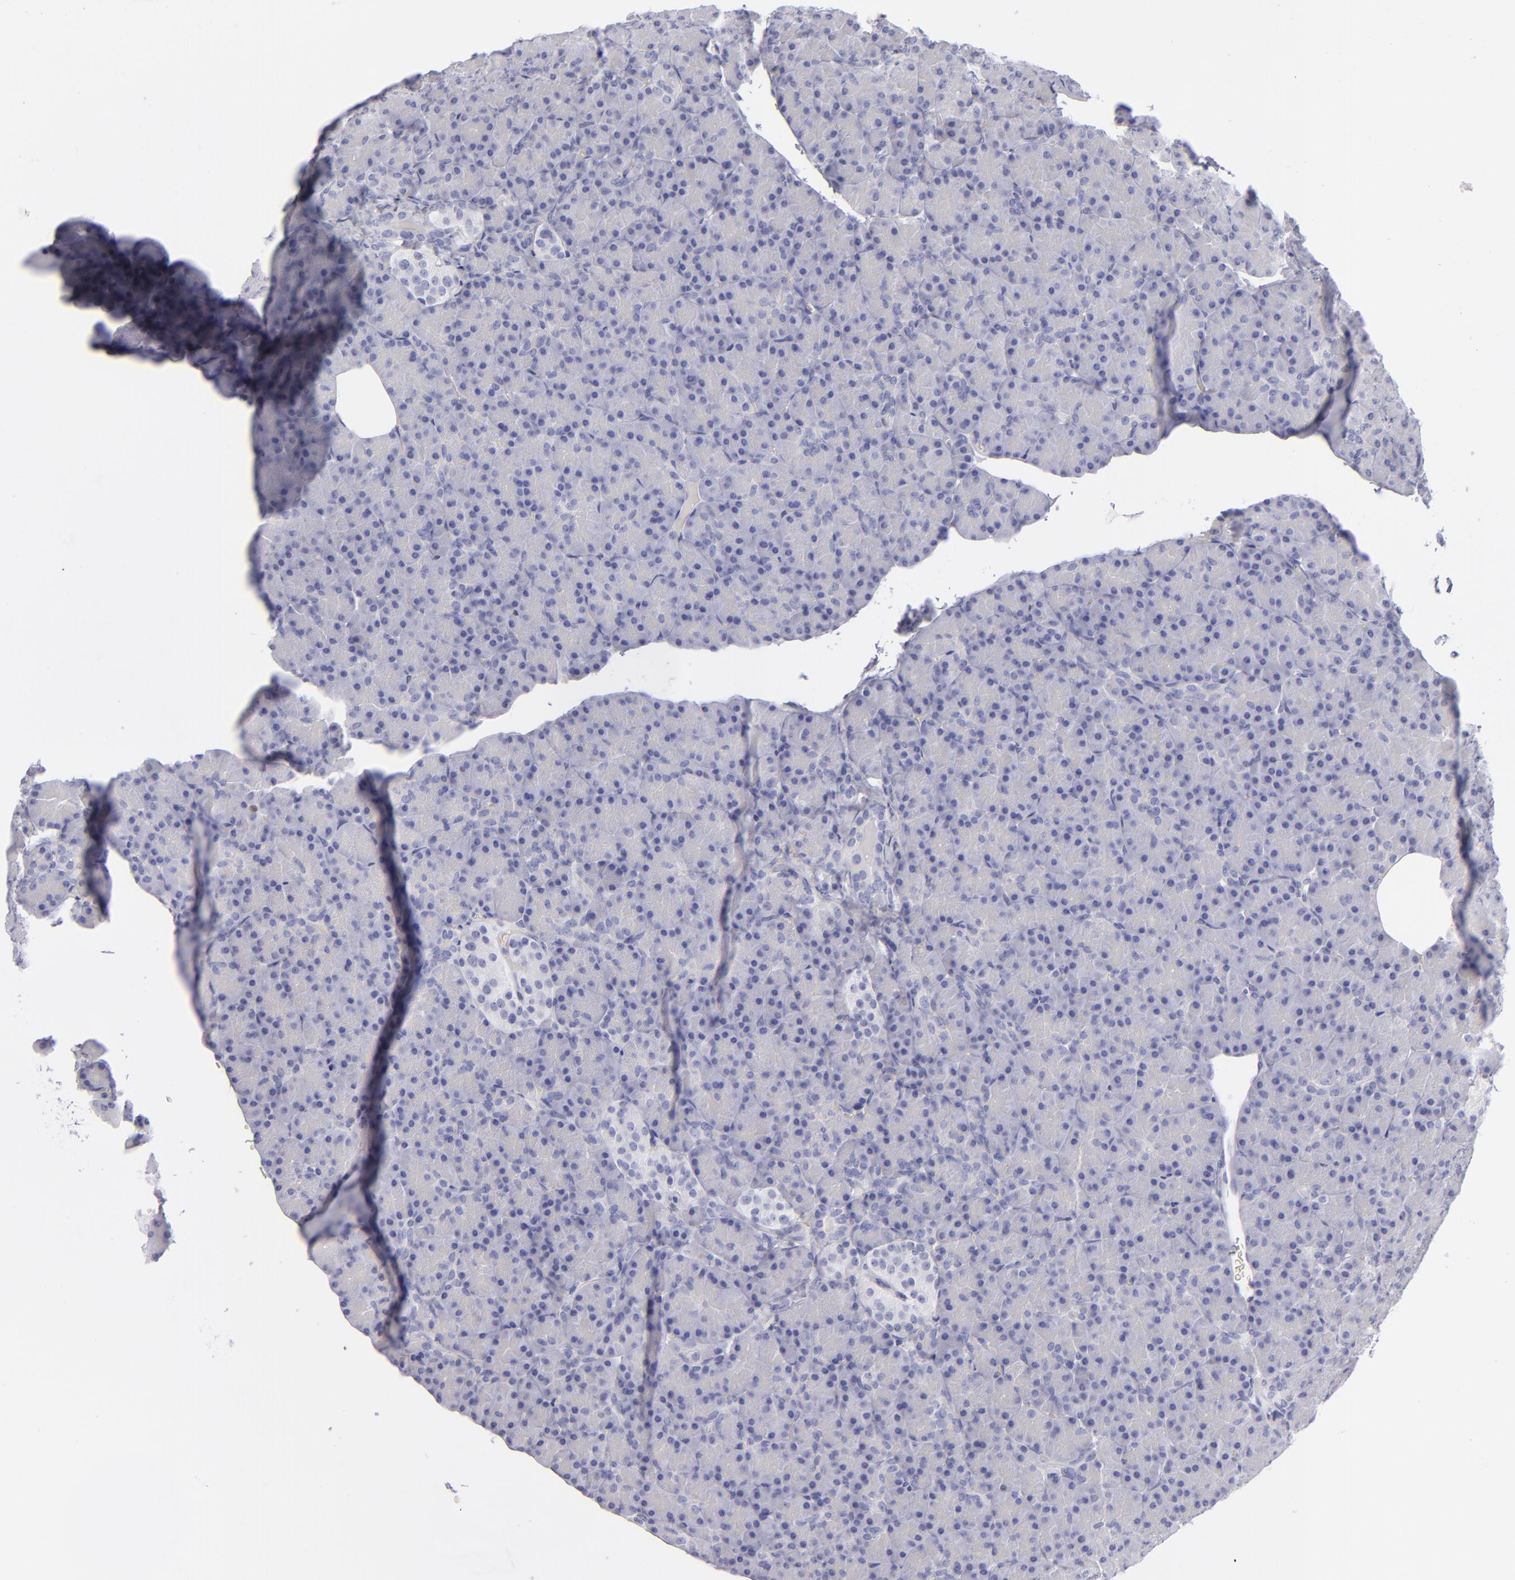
{"staining": {"intensity": "negative", "quantity": "none", "location": "none"}, "tissue": "pancreas", "cell_type": "Exocrine glandular cells", "image_type": "normal", "snomed": [{"axis": "morphology", "description": "Normal tissue, NOS"}, {"axis": "topography", "description": "Pancreas"}], "caption": "This is an IHC micrograph of normal human pancreas. There is no expression in exocrine glandular cells.", "gene": "CD22", "patient": {"sex": "female", "age": 43}}